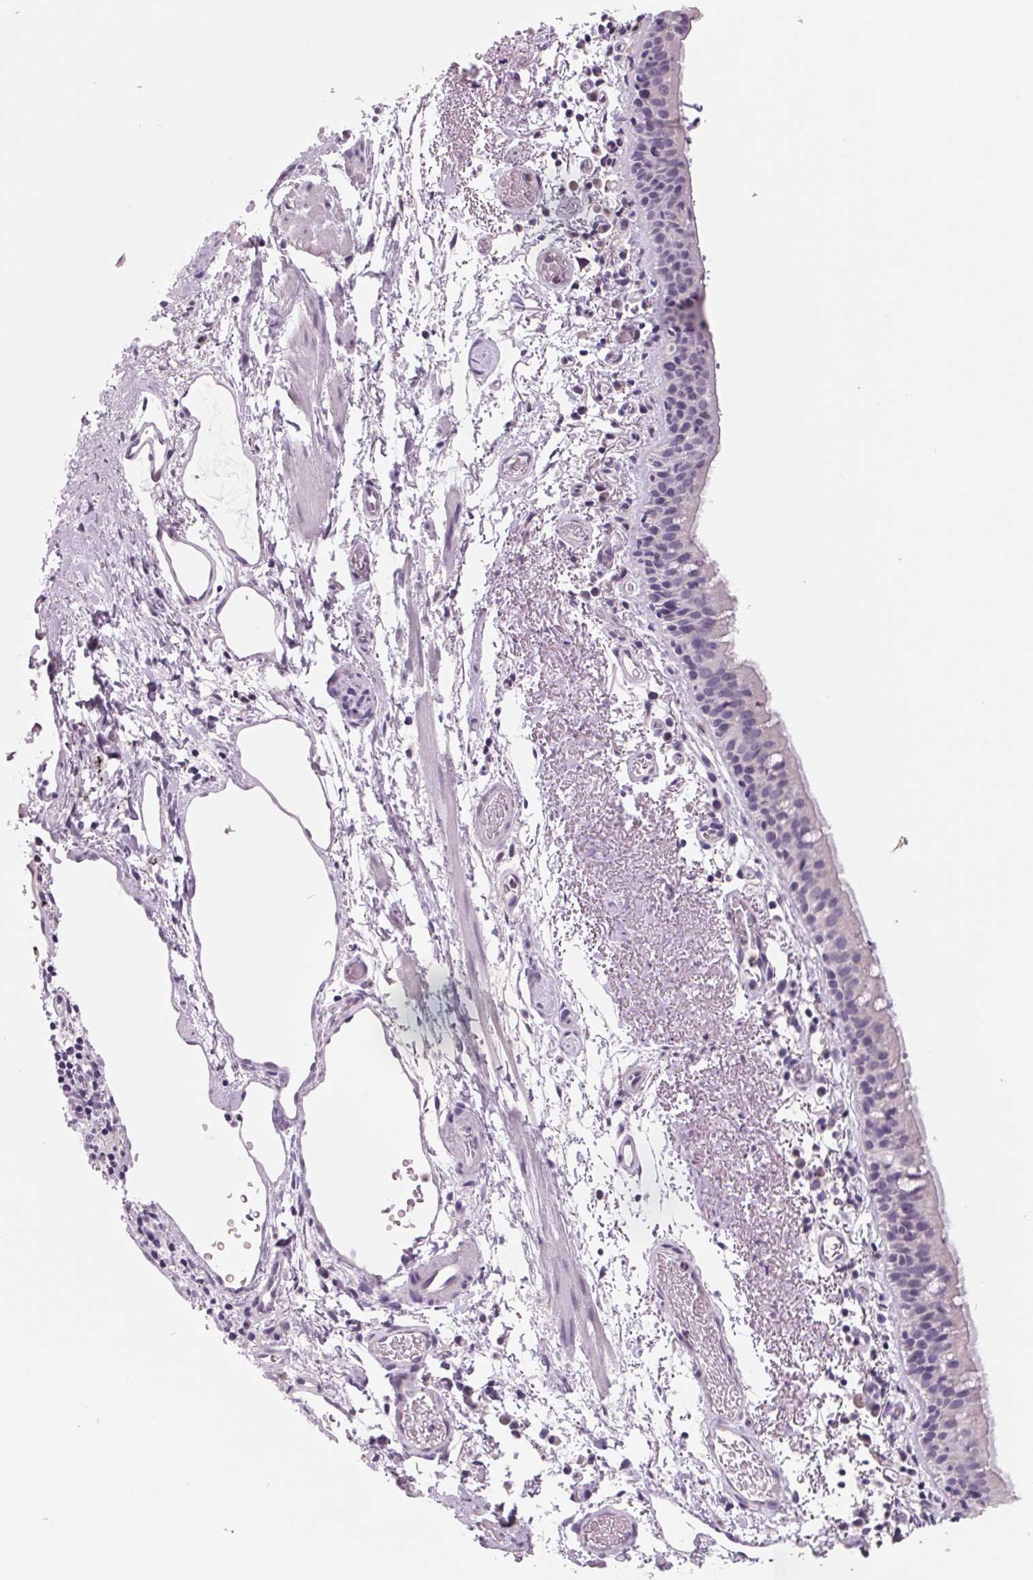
{"staining": {"intensity": "negative", "quantity": "none", "location": "none"}, "tissue": "bronchus", "cell_type": "Respiratory epithelial cells", "image_type": "normal", "snomed": [{"axis": "morphology", "description": "Normal tissue, NOS"}, {"axis": "morphology", "description": "Adenocarcinoma, NOS"}, {"axis": "topography", "description": "Bronchus"}], "caption": "Immunohistochemical staining of unremarkable human bronchus displays no significant positivity in respiratory epithelial cells. Brightfield microscopy of immunohistochemistry (IHC) stained with DAB (3,3'-diaminobenzidine) (brown) and hematoxylin (blue), captured at high magnification.", "gene": "FTCD", "patient": {"sex": "male", "age": 68}}